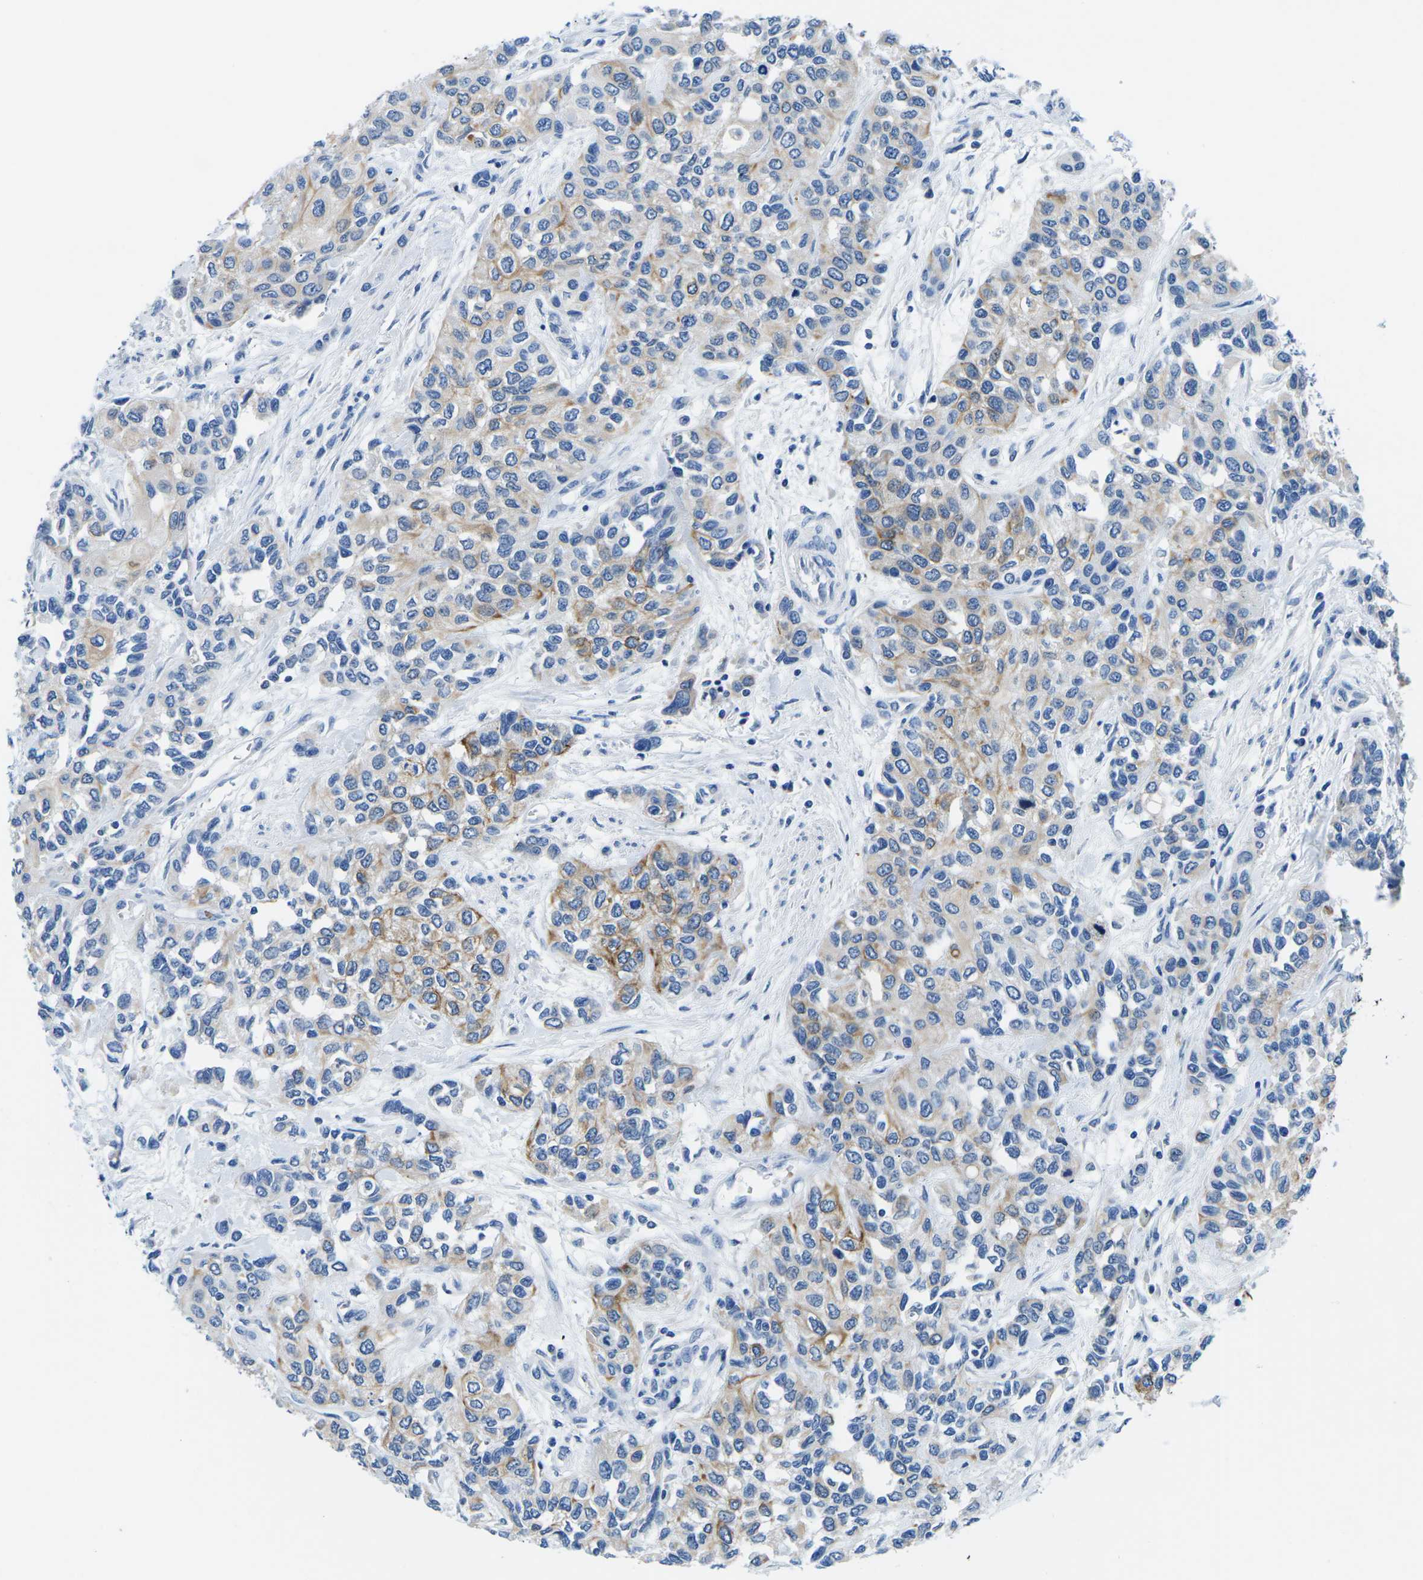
{"staining": {"intensity": "weak", "quantity": "25%-75%", "location": "cytoplasmic/membranous"}, "tissue": "urothelial cancer", "cell_type": "Tumor cells", "image_type": "cancer", "snomed": [{"axis": "morphology", "description": "Urothelial carcinoma, High grade"}, {"axis": "topography", "description": "Urinary bladder"}], "caption": "Protein staining of high-grade urothelial carcinoma tissue exhibits weak cytoplasmic/membranous positivity in approximately 25%-75% of tumor cells. (brown staining indicates protein expression, while blue staining denotes nuclei).", "gene": "TM6SF1", "patient": {"sex": "female", "age": 56}}